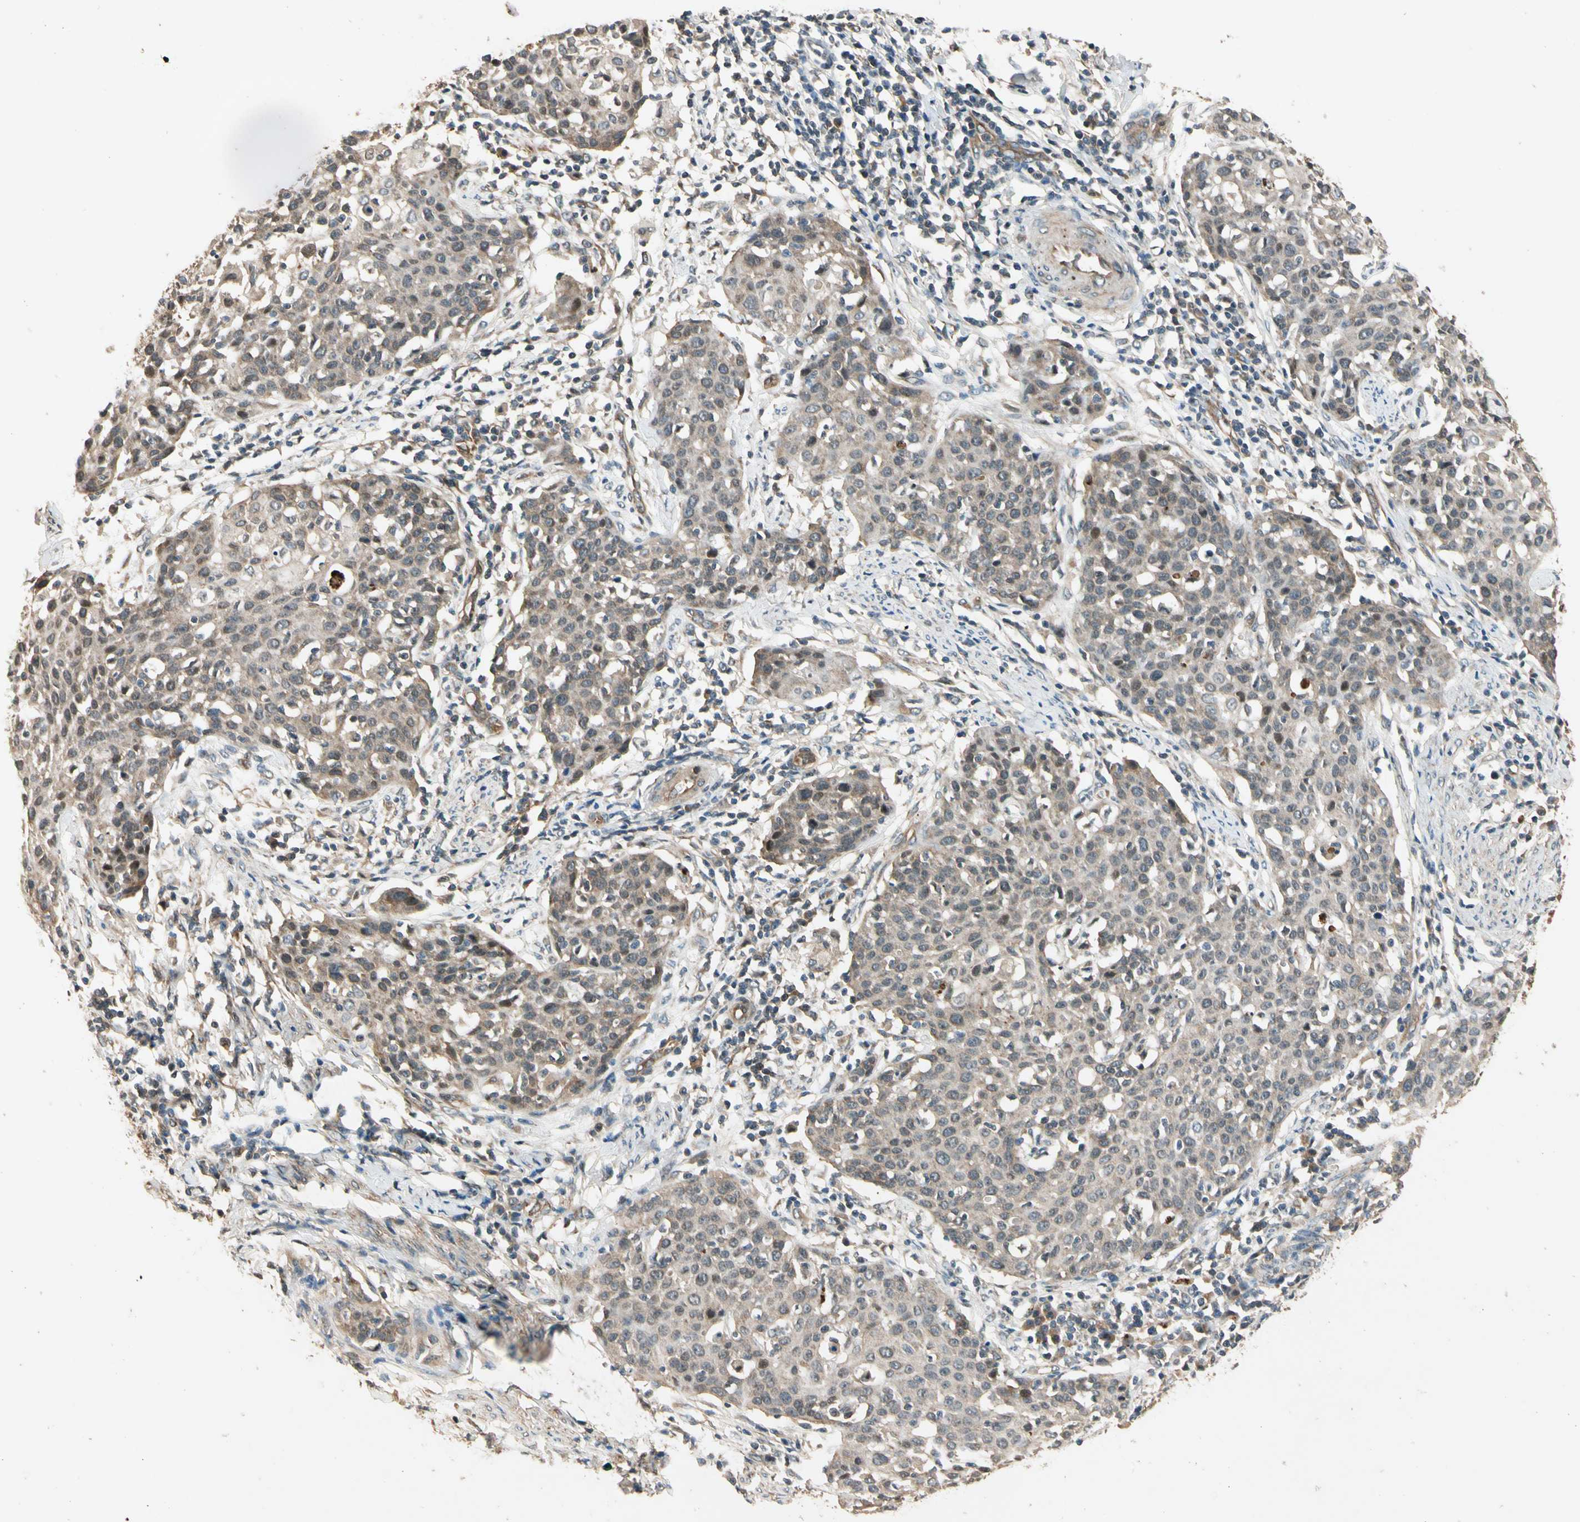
{"staining": {"intensity": "weak", "quantity": ">75%", "location": "cytoplasmic/membranous"}, "tissue": "cervical cancer", "cell_type": "Tumor cells", "image_type": "cancer", "snomed": [{"axis": "morphology", "description": "Squamous cell carcinoma, NOS"}, {"axis": "topography", "description": "Cervix"}], "caption": "About >75% of tumor cells in cervical cancer demonstrate weak cytoplasmic/membranous protein expression as visualized by brown immunohistochemical staining.", "gene": "ROCK2", "patient": {"sex": "female", "age": 38}}